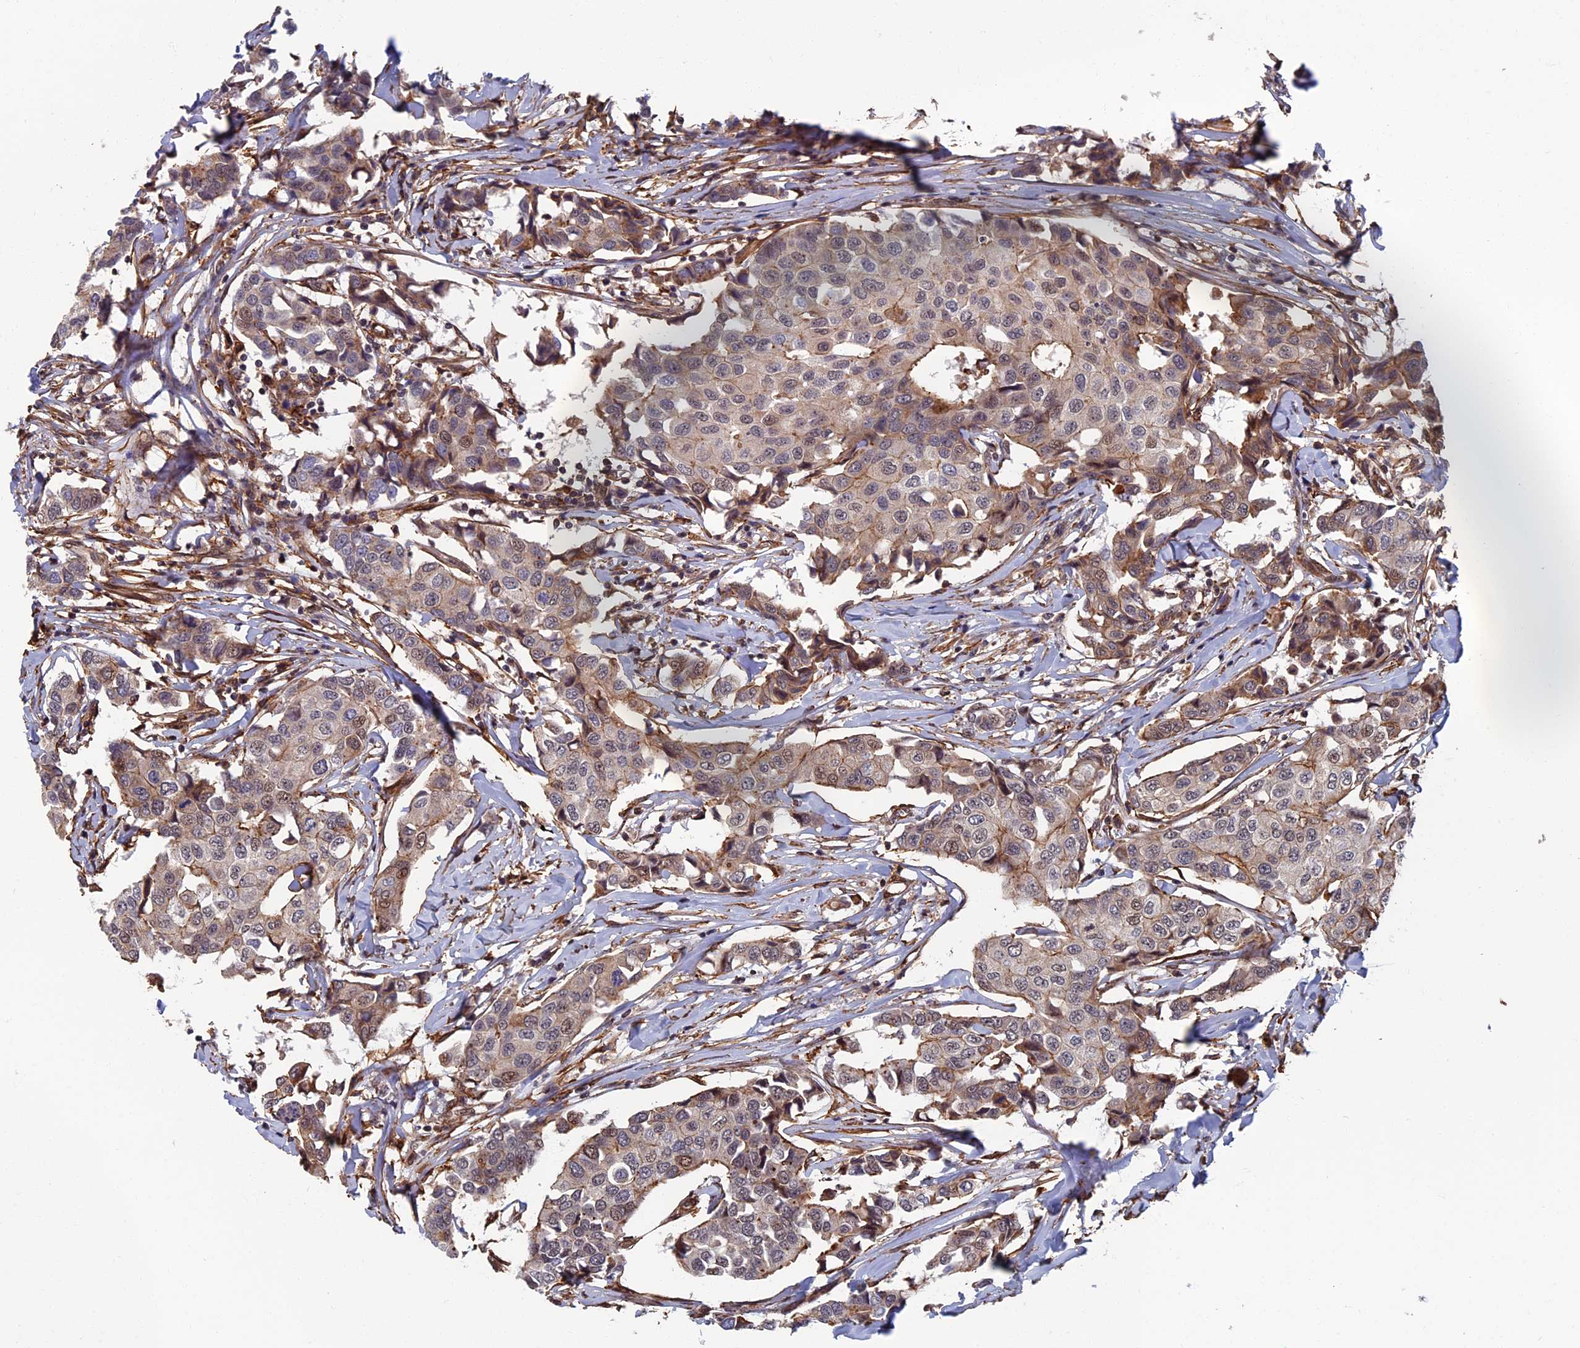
{"staining": {"intensity": "weak", "quantity": "<25%", "location": "cytoplasmic/membranous"}, "tissue": "breast cancer", "cell_type": "Tumor cells", "image_type": "cancer", "snomed": [{"axis": "morphology", "description": "Duct carcinoma"}, {"axis": "topography", "description": "Breast"}], "caption": "A high-resolution histopathology image shows immunohistochemistry (IHC) staining of breast cancer (intraductal carcinoma), which displays no significant positivity in tumor cells. Nuclei are stained in blue.", "gene": "CTDP1", "patient": {"sex": "female", "age": 80}}